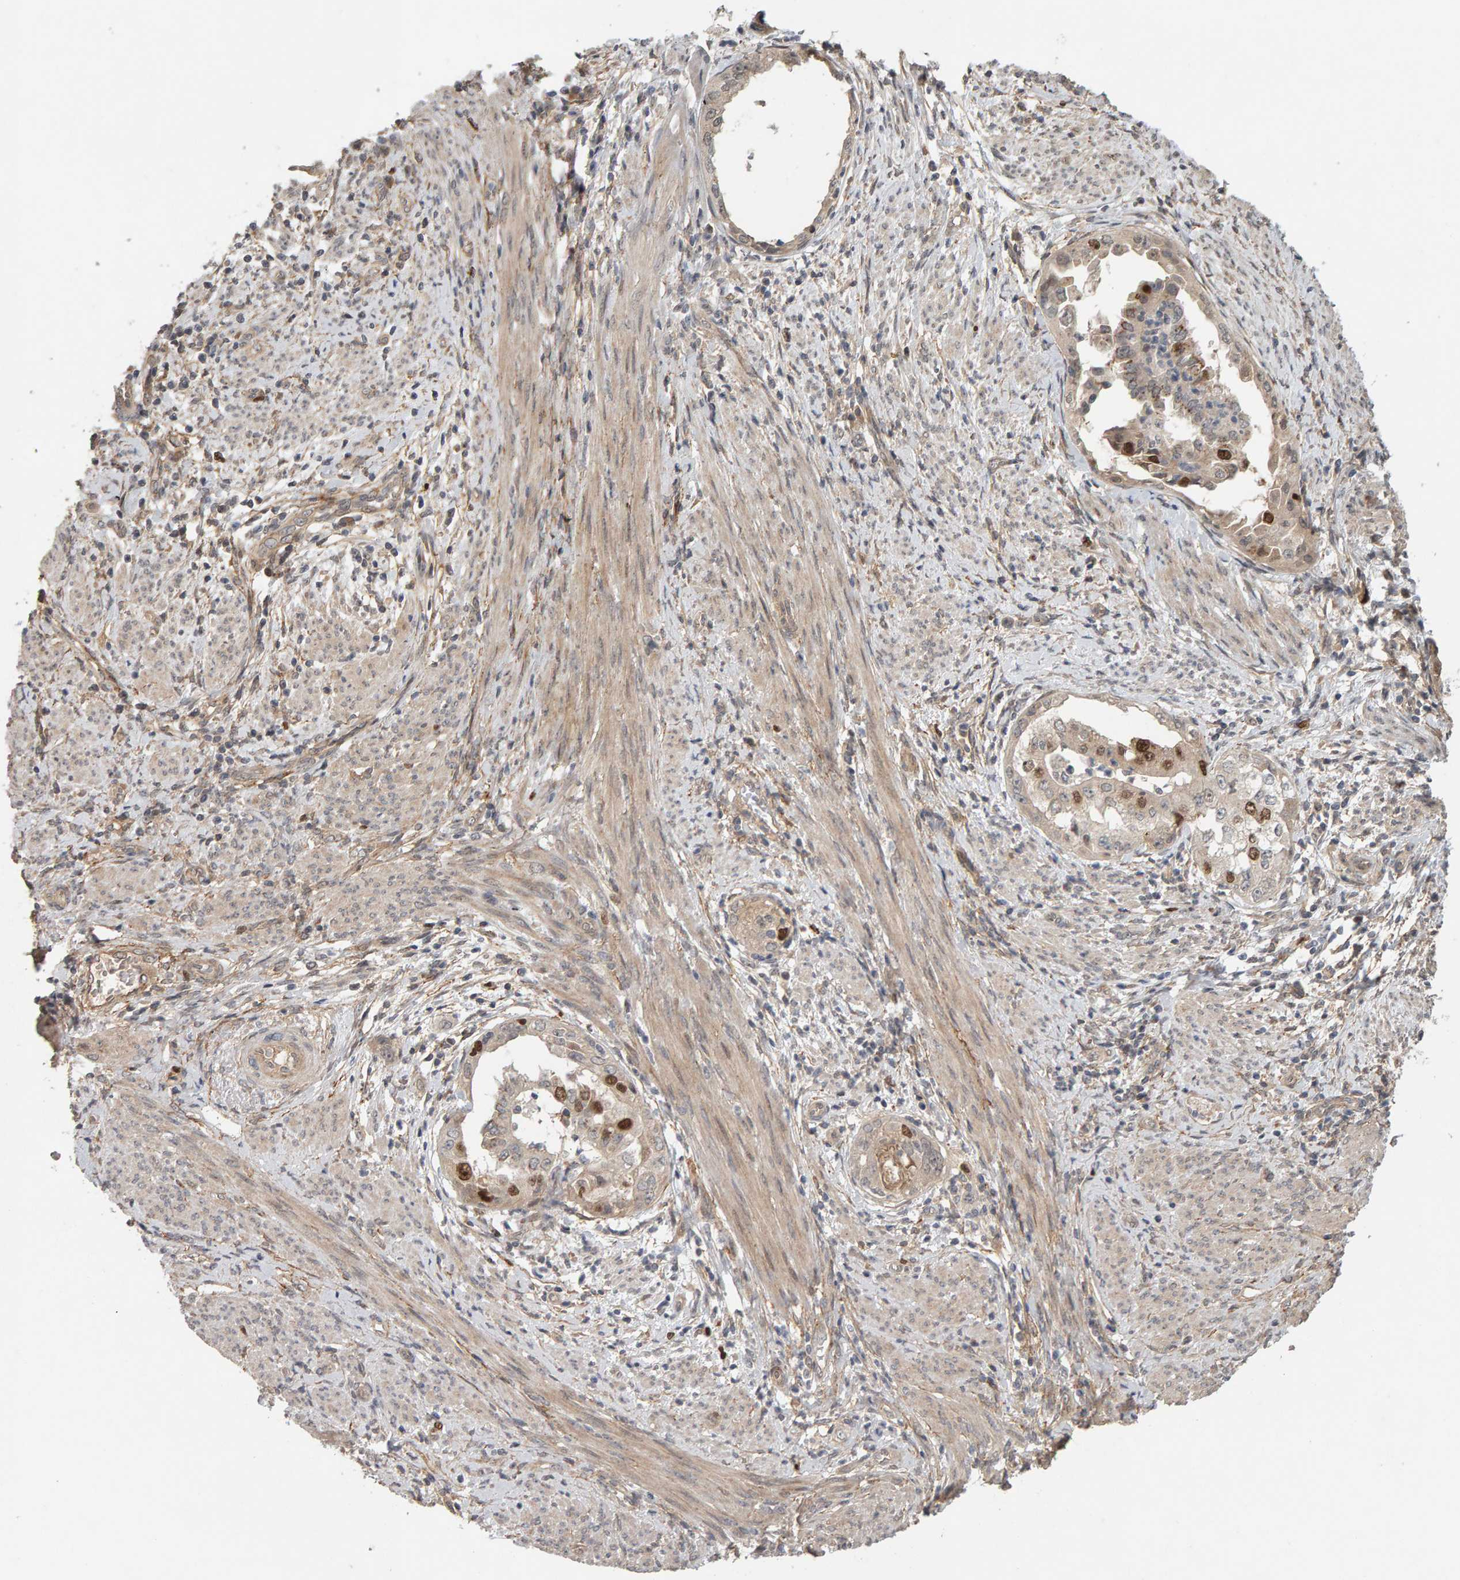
{"staining": {"intensity": "strong", "quantity": "<25%", "location": "cytoplasmic/membranous,nuclear"}, "tissue": "endometrial cancer", "cell_type": "Tumor cells", "image_type": "cancer", "snomed": [{"axis": "morphology", "description": "Adenocarcinoma, NOS"}, {"axis": "topography", "description": "Endometrium"}], "caption": "Adenocarcinoma (endometrial) stained with immunohistochemistry displays strong cytoplasmic/membranous and nuclear expression in about <25% of tumor cells. (DAB IHC with brightfield microscopy, high magnification).", "gene": "CDCA5", "patient": {"sex": "female", "age": 85}}